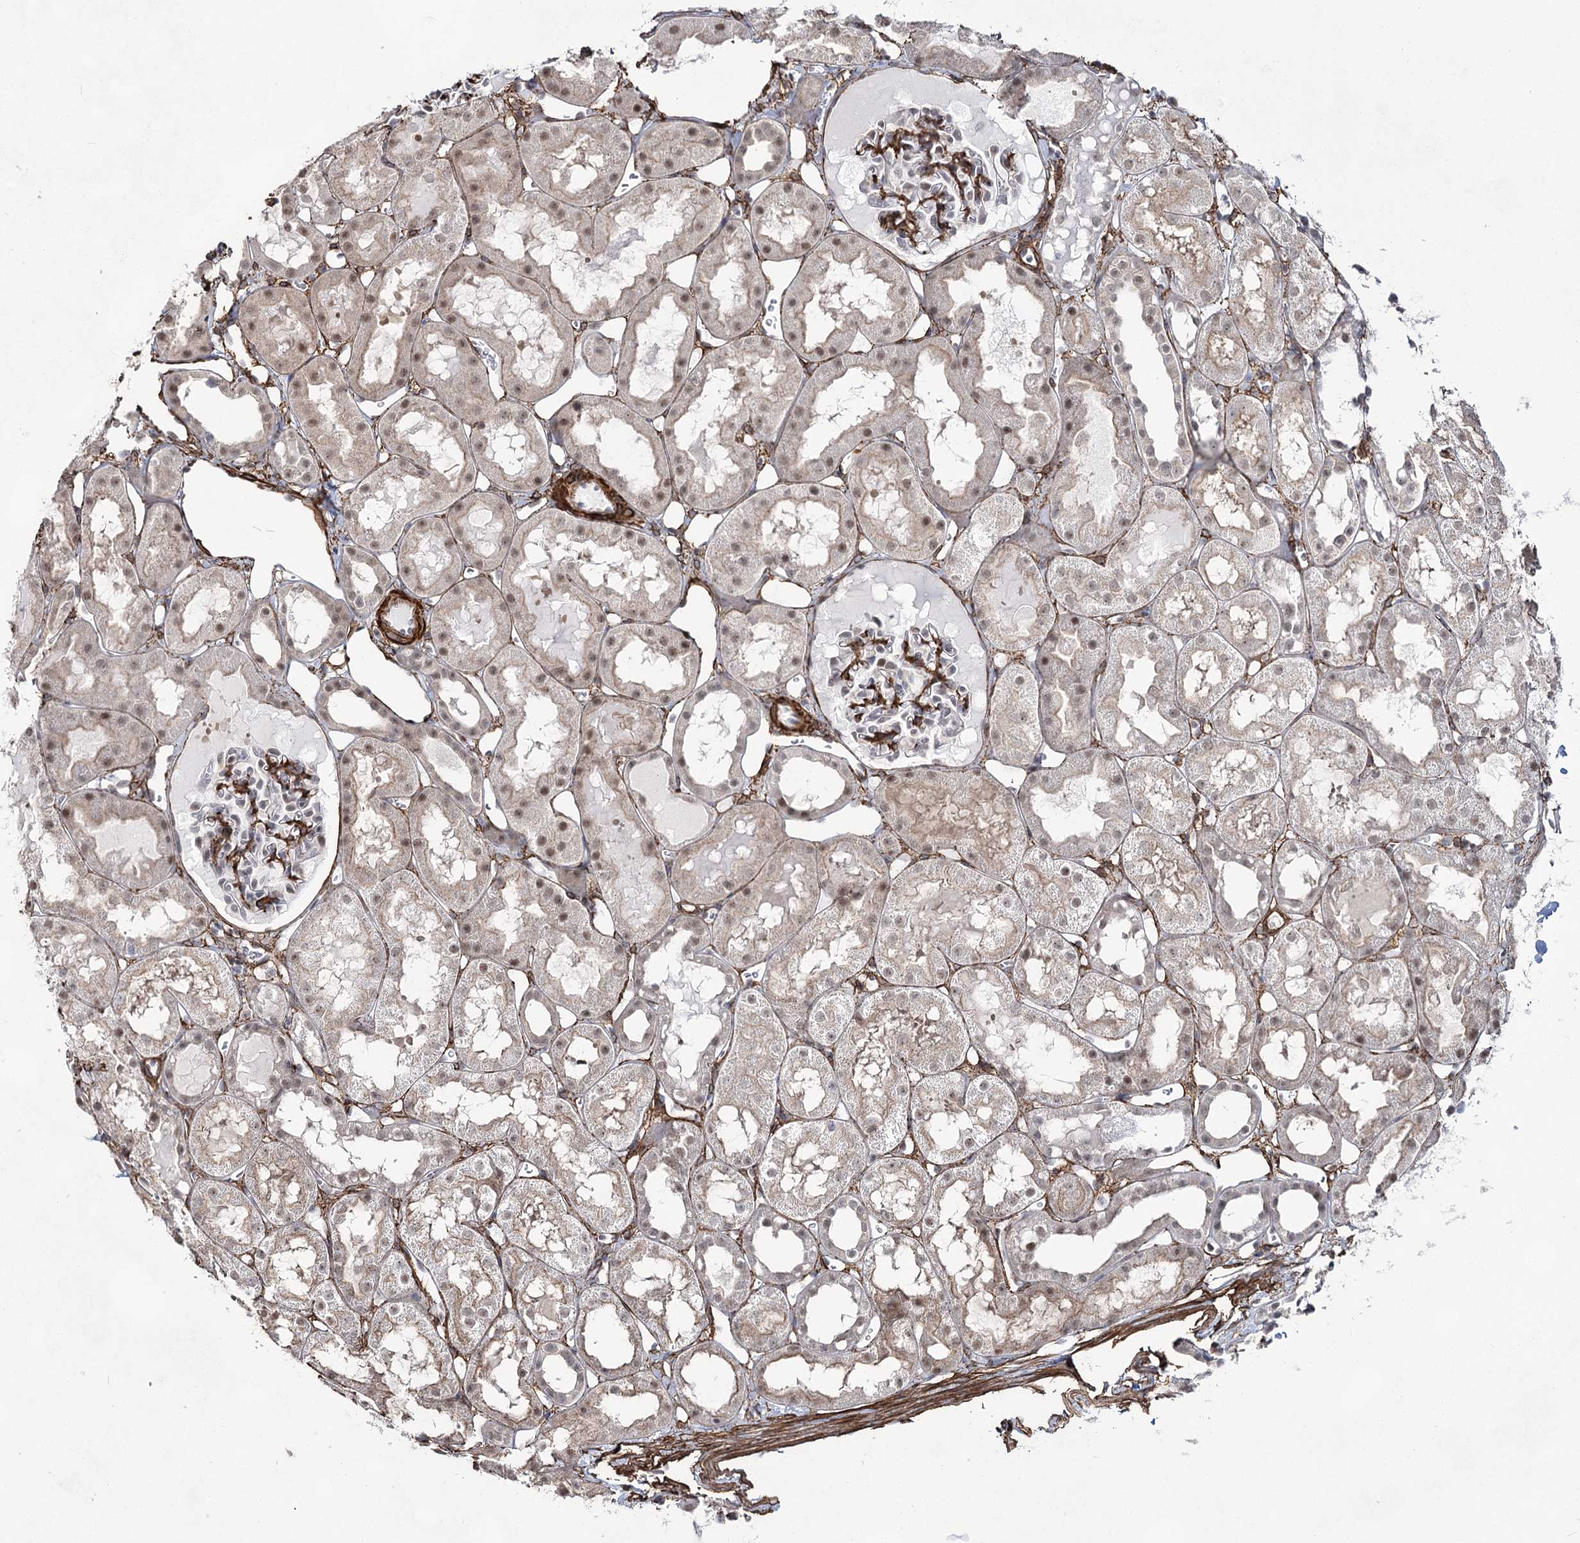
{"staining": {"intensity": "moderate", "quantity": "<25%", "location": "cytoplasmic/membranous"}, "tissue": "kidney", "cell_type": "Cells in glomeruli", "image_type": "normal", "snomed": [{"axis": "morphology", "description": "Normal tissue, NOS"}, {"axis": "topography", "description": "Kidney"}, {"axis": "topography", "description": "Urinary bladder"}], "caption": "This is an image of immunohistochemistry (IHC) staining of normal kidney, which shows moderate staining in the cytoplasmic/membranous of cells in glomeruli.", "gene": "CWF19L1", "patient": {"sex": "male", "age": 16}}